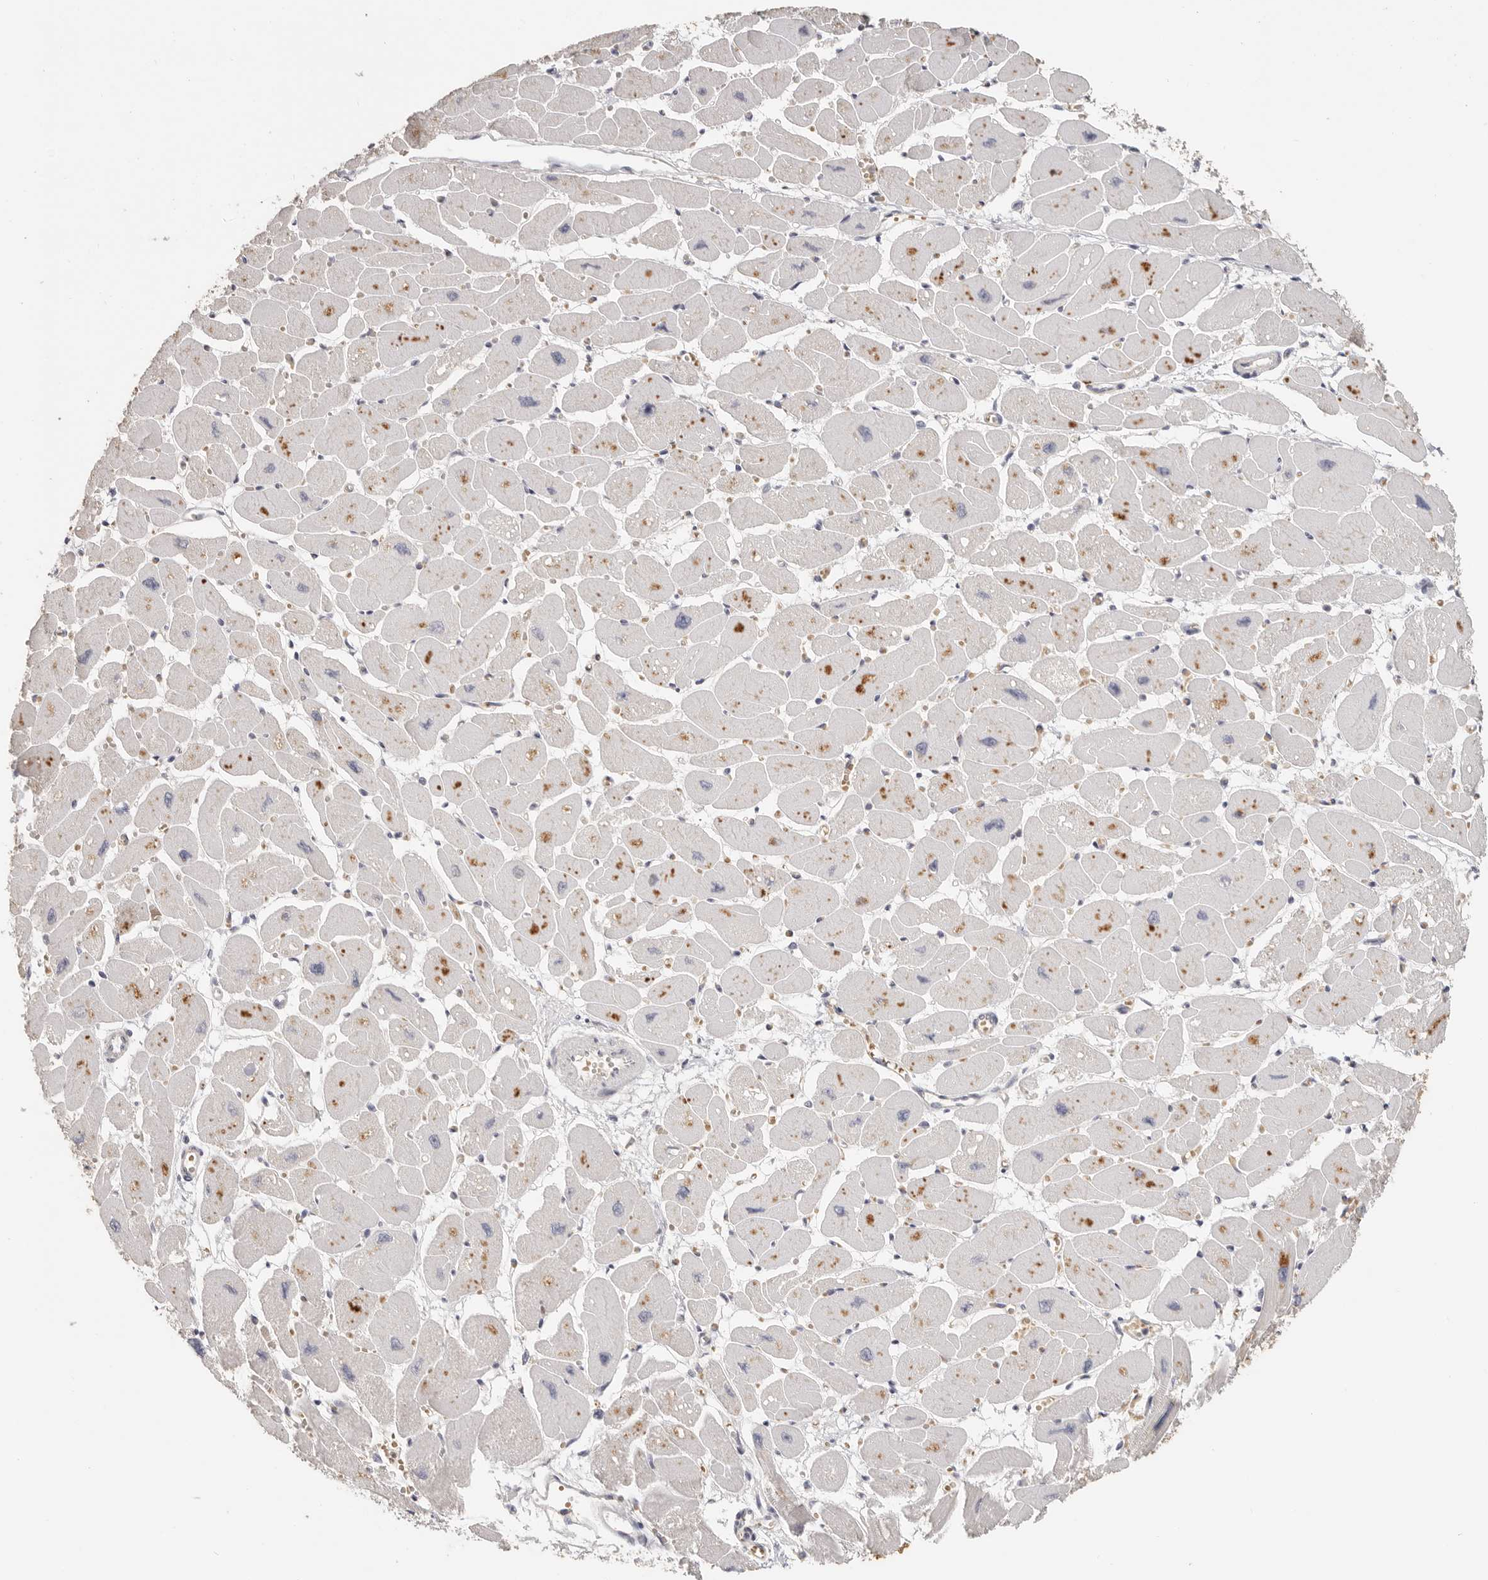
{"staining": {"intensity": "moderate", "quantity": "<25%", "location": "cytoplasmic/membranous"}, "tissue": "heart muscle", "cell_type": "Cardiomyocytes", "image_type": "normal", "snomed": [{"axis": "morphology", "description": "Normal tissue, NOS"}, {"axis": "topography", "description": "Heart"}], "caption": "Protein expression analysis of unremarkable human heart muscle reveals moderate cytoplasmic/membranous positivity in approximately <25% of cardiomyocytes. (Brightfield microscopy of DAB IHC at high magnification).", "gene": "CSK", "patient": {"sex": "female", "age": 54}}